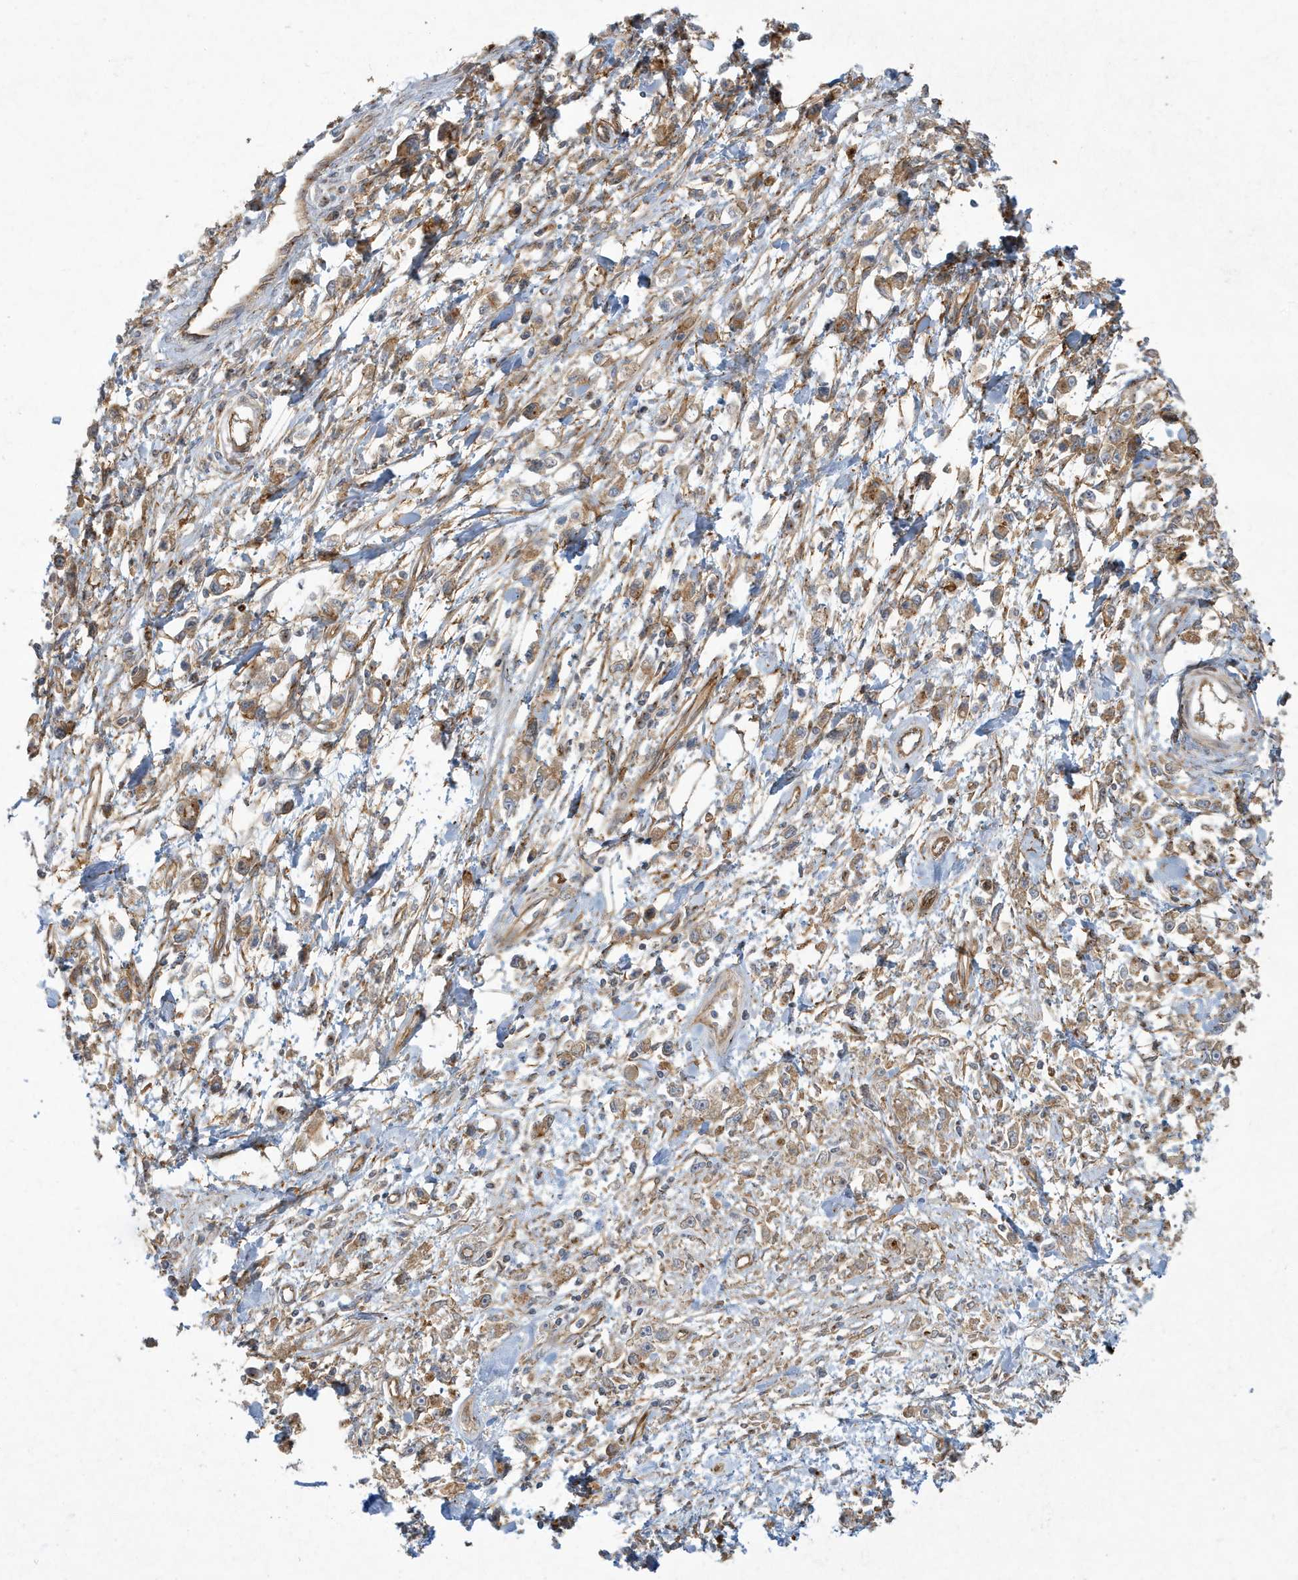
{"staining": {"intensity": "weak", "quantity": ">75%", "location": "cytoplasmic/membranous"}, "tissue": "stomach cancer", "cell_type": "Tumor cells", "image_type": "cancer", "snomed": [{"axis": "morphology", "description": "Adenocarcinoma, NOS"}, {"axis": "topography", "description": "Stomach"}], "caption": "Stomach adenocarcinoma tissue exhibits weak cytoplasmic/membranous positivity in about >75% of tumor cells, visualized by immunohistochemistry.", "gene": "ATP23", "patient": {"sex": "female", "age": 59}}